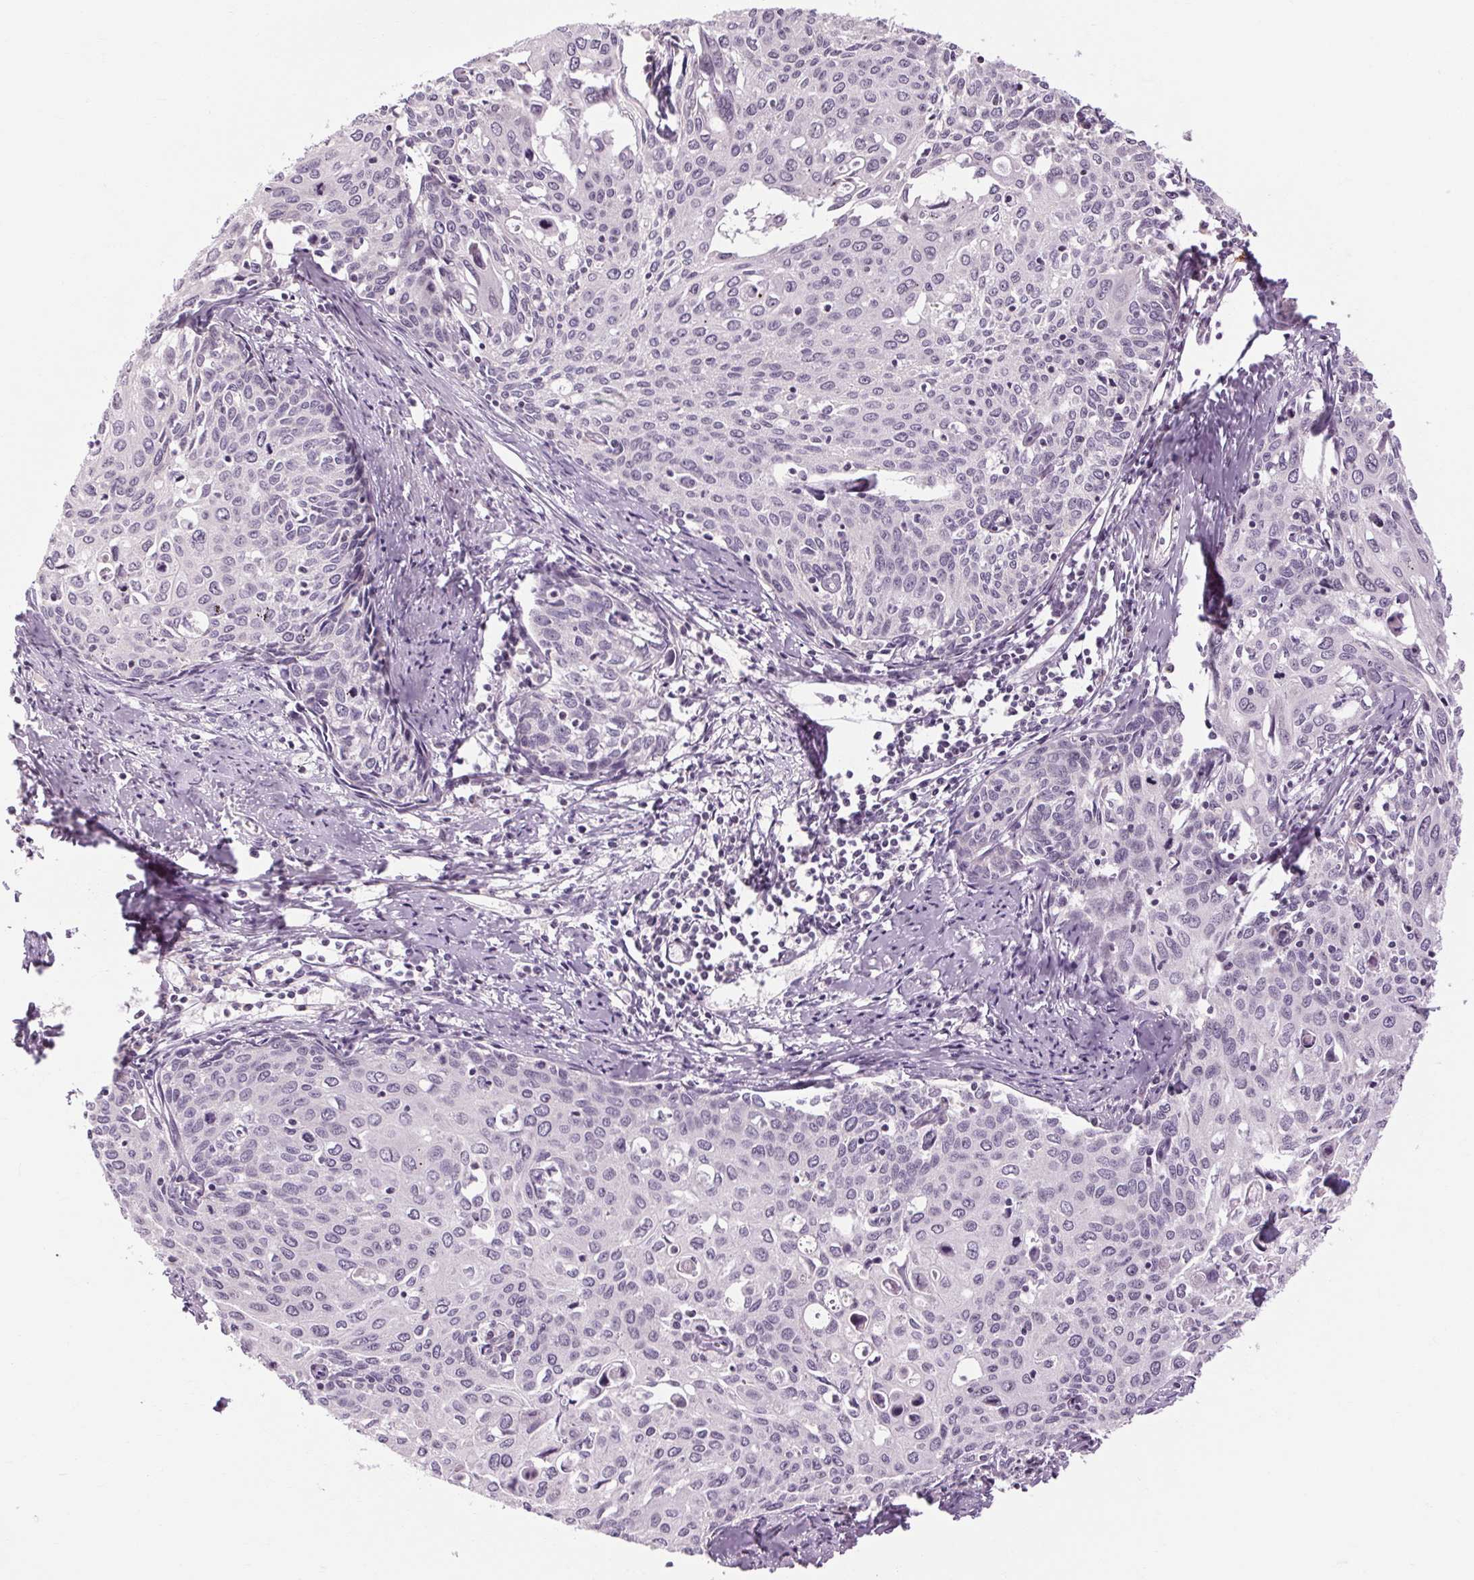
{"staining": {"intensity": "negative", "quantity": "none", "location": "none"}, "tissue": "cervical cancer", "cell_type": "Tumor cells", "image_type": "cancer", "snomed": [{"axis": "morphology", "description": "Squamous cell carcinoma, NOS"}, {"axis": "topography", "description": "Cervix"}], "caption": "A histopathology image of squamous cell carcinoma (cervical) stained for a protein displays no brown staining in tumor cells. (DAB immunohistochemistry (IHC) visualized using brightfield microscopy, high magnification).", "gene": "KLHL40", "patient": {"sex": "female", "age": 62}}